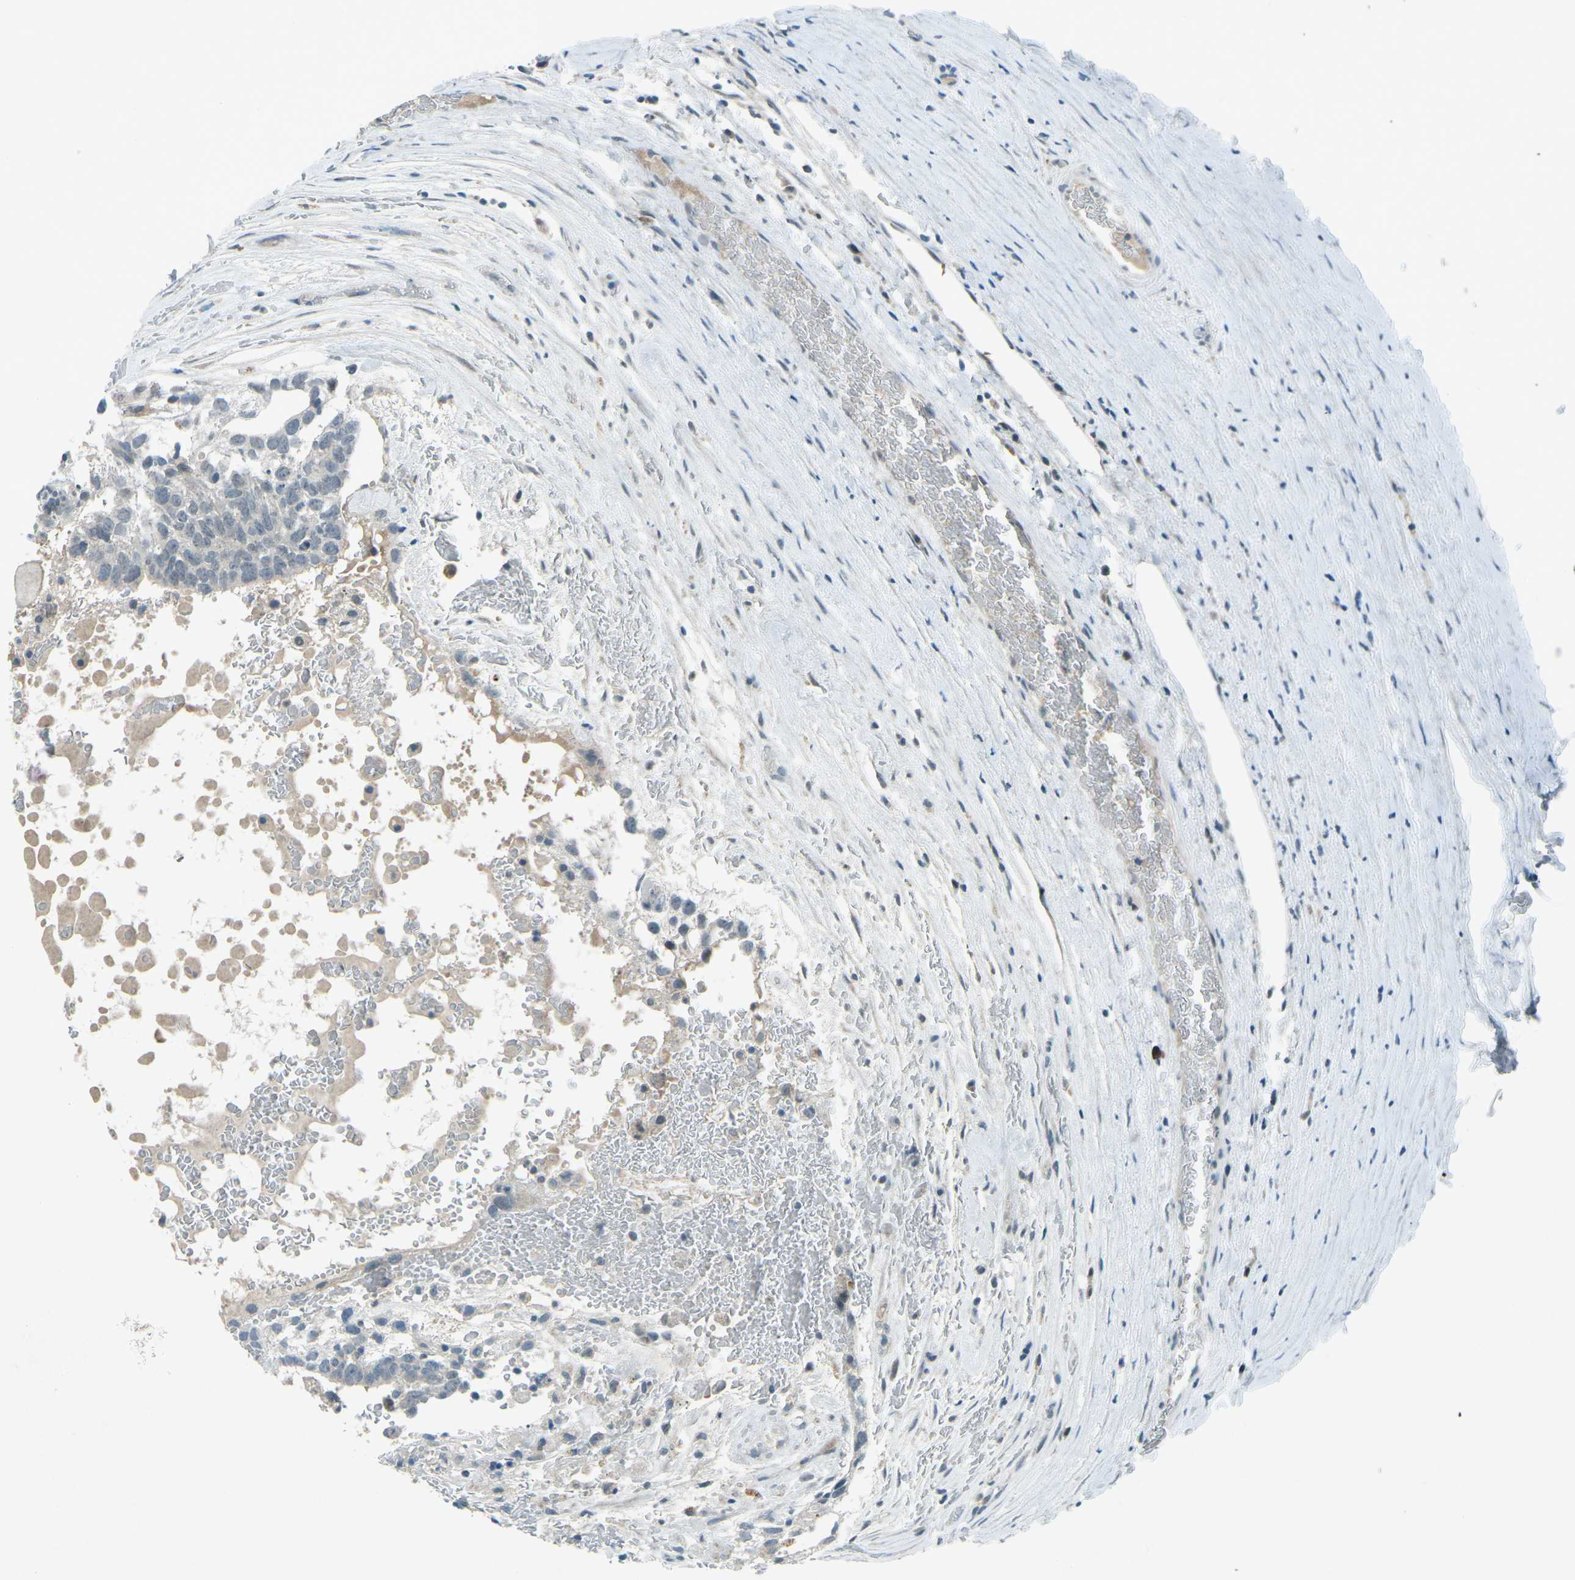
{"staining": {"intensity": "negative", "quantity": "none", "location": "none"}, "tissue": "testis cancer", "cell_type": "Tumor cells", "image_type": "cancer", "snomed": [{"axis": "morphology", "description": "Seminoma, NOS"}, {"axis": "morphology", "description": "Carcinoma, Embryonal, NOS"}, {"axis": "topography", "description": "Testis"}], "caption": "Embryonal carcinoma (testis) was stained to show a protein in brown. There is no significant positivity in tumor cells. (DAB IHC visualized using brightfield microscopy, high magnification).", "gene": "PRKCA", "patient": {"sex": "male", "age": 52}}